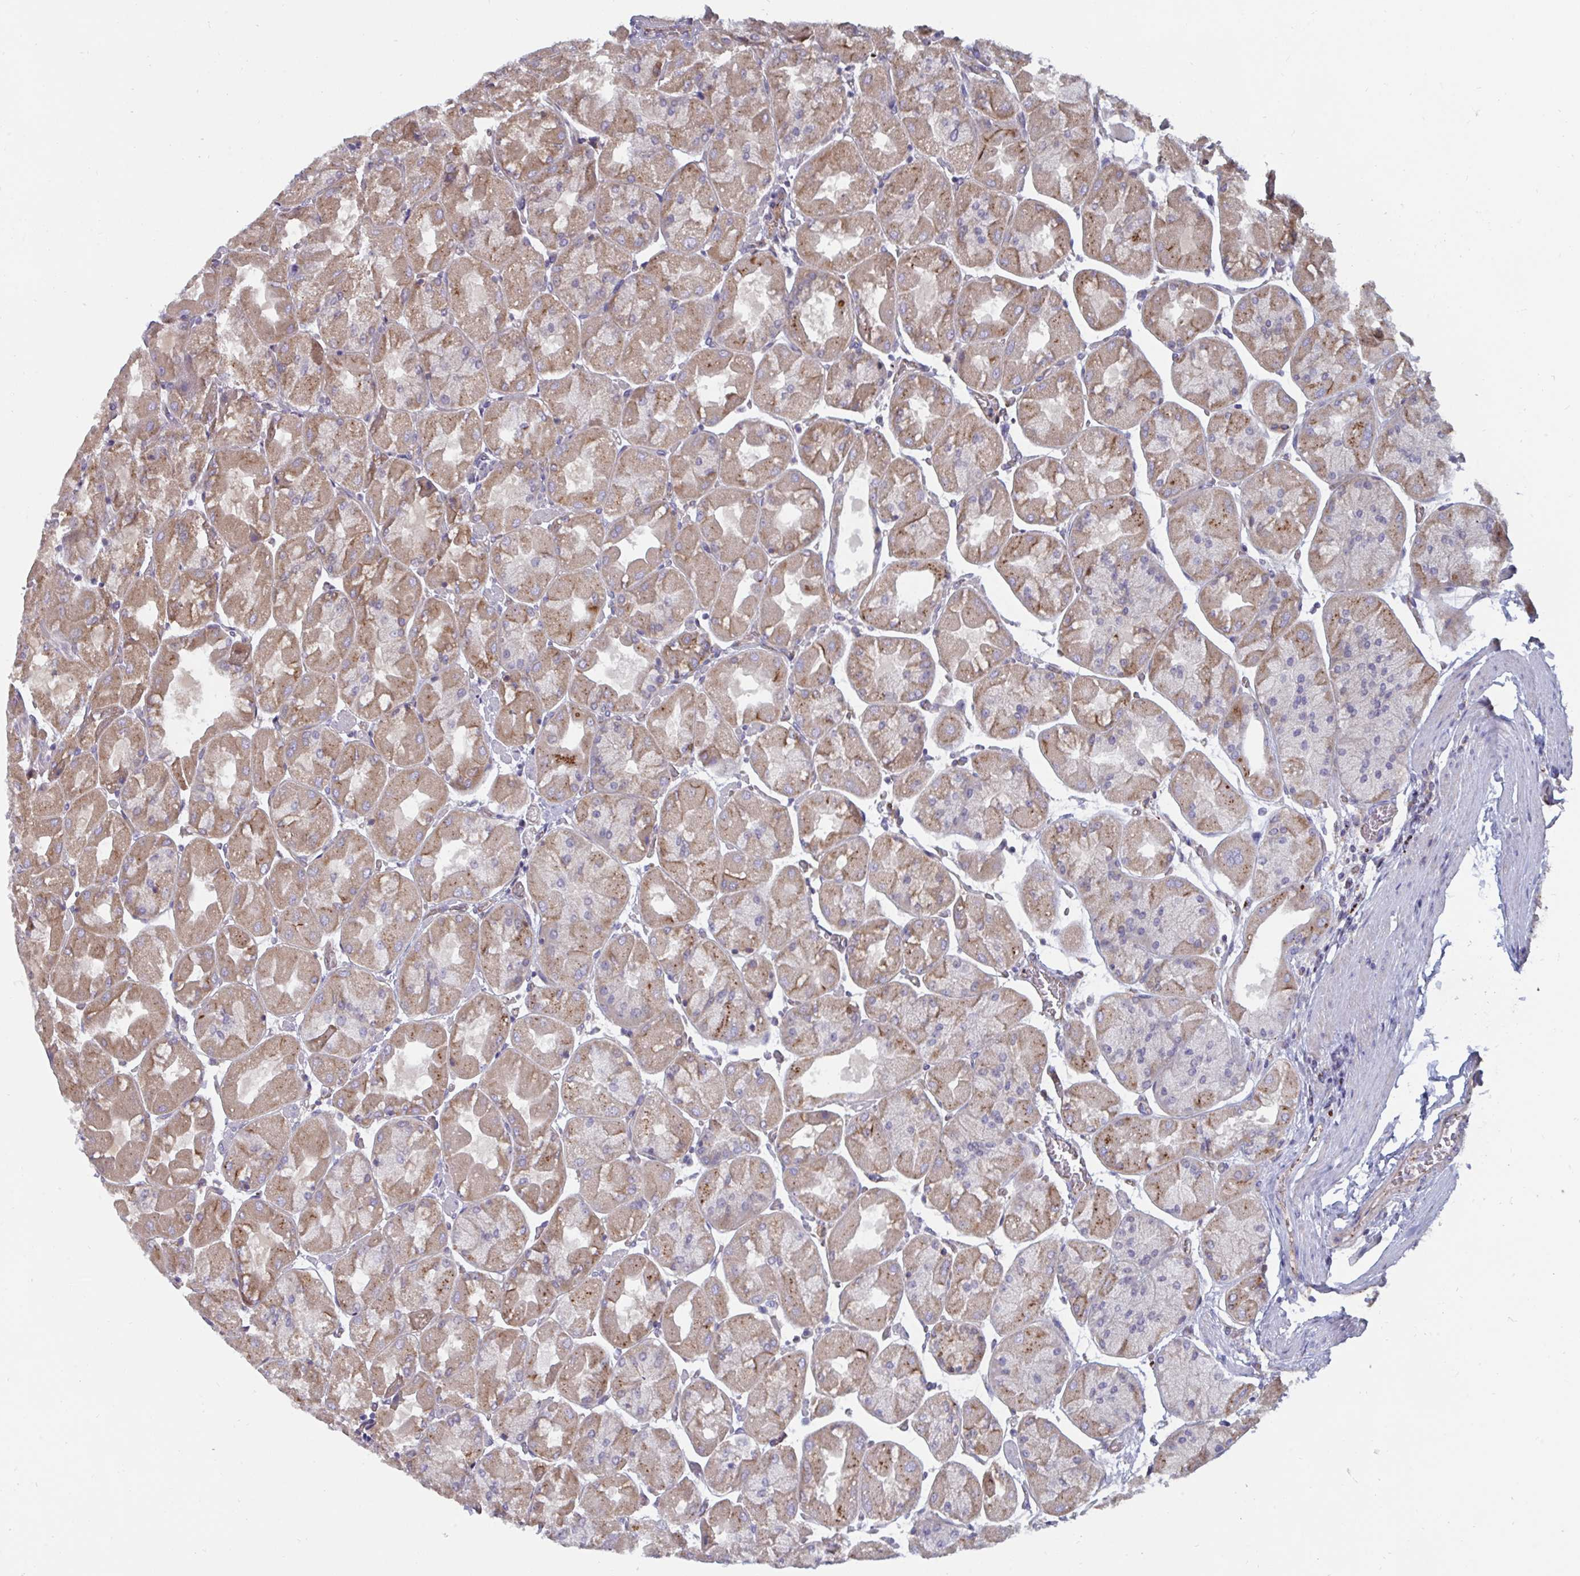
{"staining": {"intensity": "moderate", "quantity": "25%-75%", "location": "cytoplasmic/membranous"}, "tissue": "stomach", "cell_type": "Glandular cells", "image_type": "normal", "snomed": [{"axis": "morphology", "description": "Normal tissue, NOS"}, {"axis": "topography", "description": "Stomach"}], "caption": "Stomach stained with immunohistochemistry demonstrates moderate cytoplasmic/membranous staining in about 25%-75% of glandular cells.", "gene": "SLC9A6", "patient": {"sex": "female", "age": 61}}